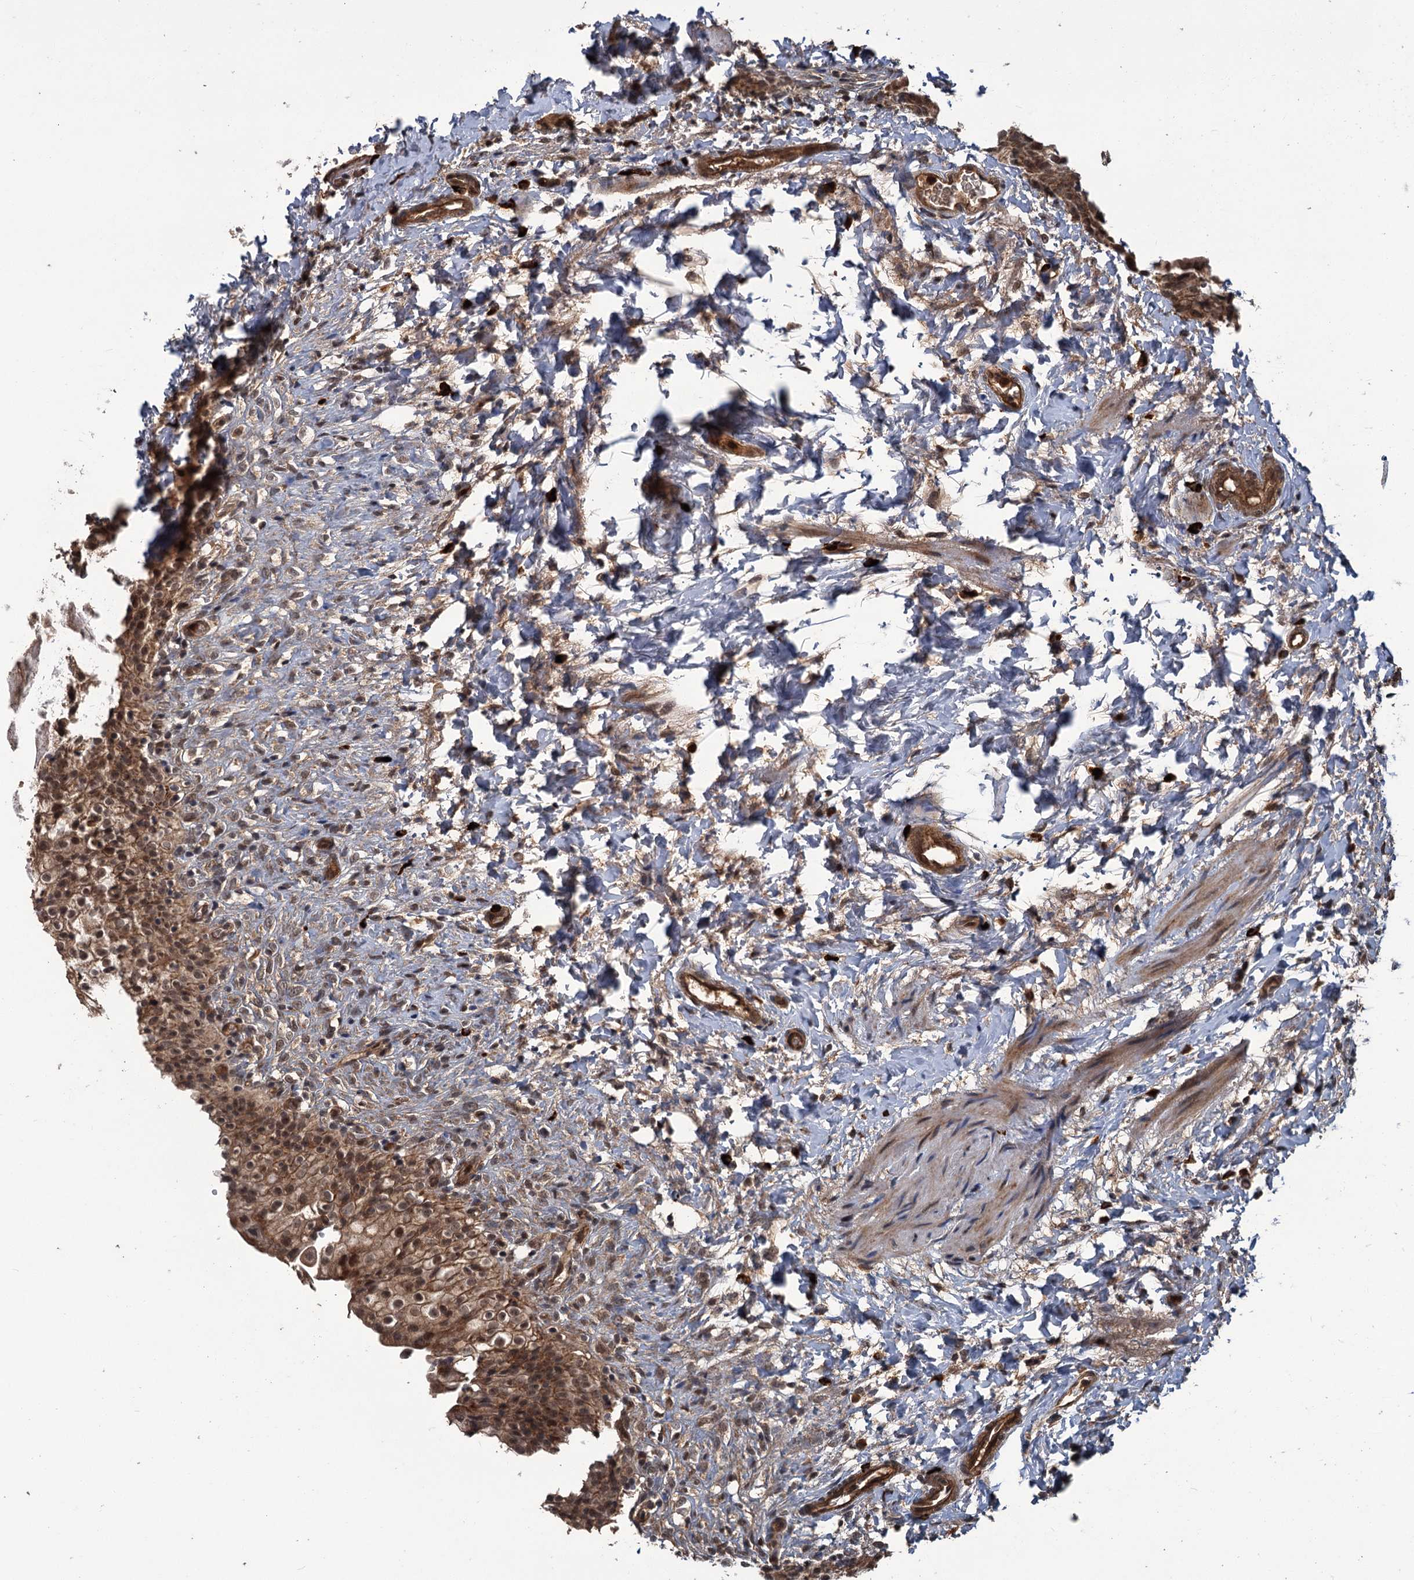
{"staining": {"intensity": "moderate", "quantity": ">75%", "location": "cytoplasmic/membranous,nuclear"}, "tissue": "urinary bladder", "cell_type": "Urothelial cells", "image_type": "normal", "snomed": [{"axis": "morphology", "description": "Normal tissue, NOS"}, {"axis": "topography", "description": "Urinary bladder"}], "caption": "Approximately >75% of urothelial cells in benign human urinary bladder exhibit moderate cytoplasmic/membranous,nuclear protein expression as visualized by brown immunohistochemical staining.", "gene": "KANSL2", "patient": {"sex": "male", "age": 55}}